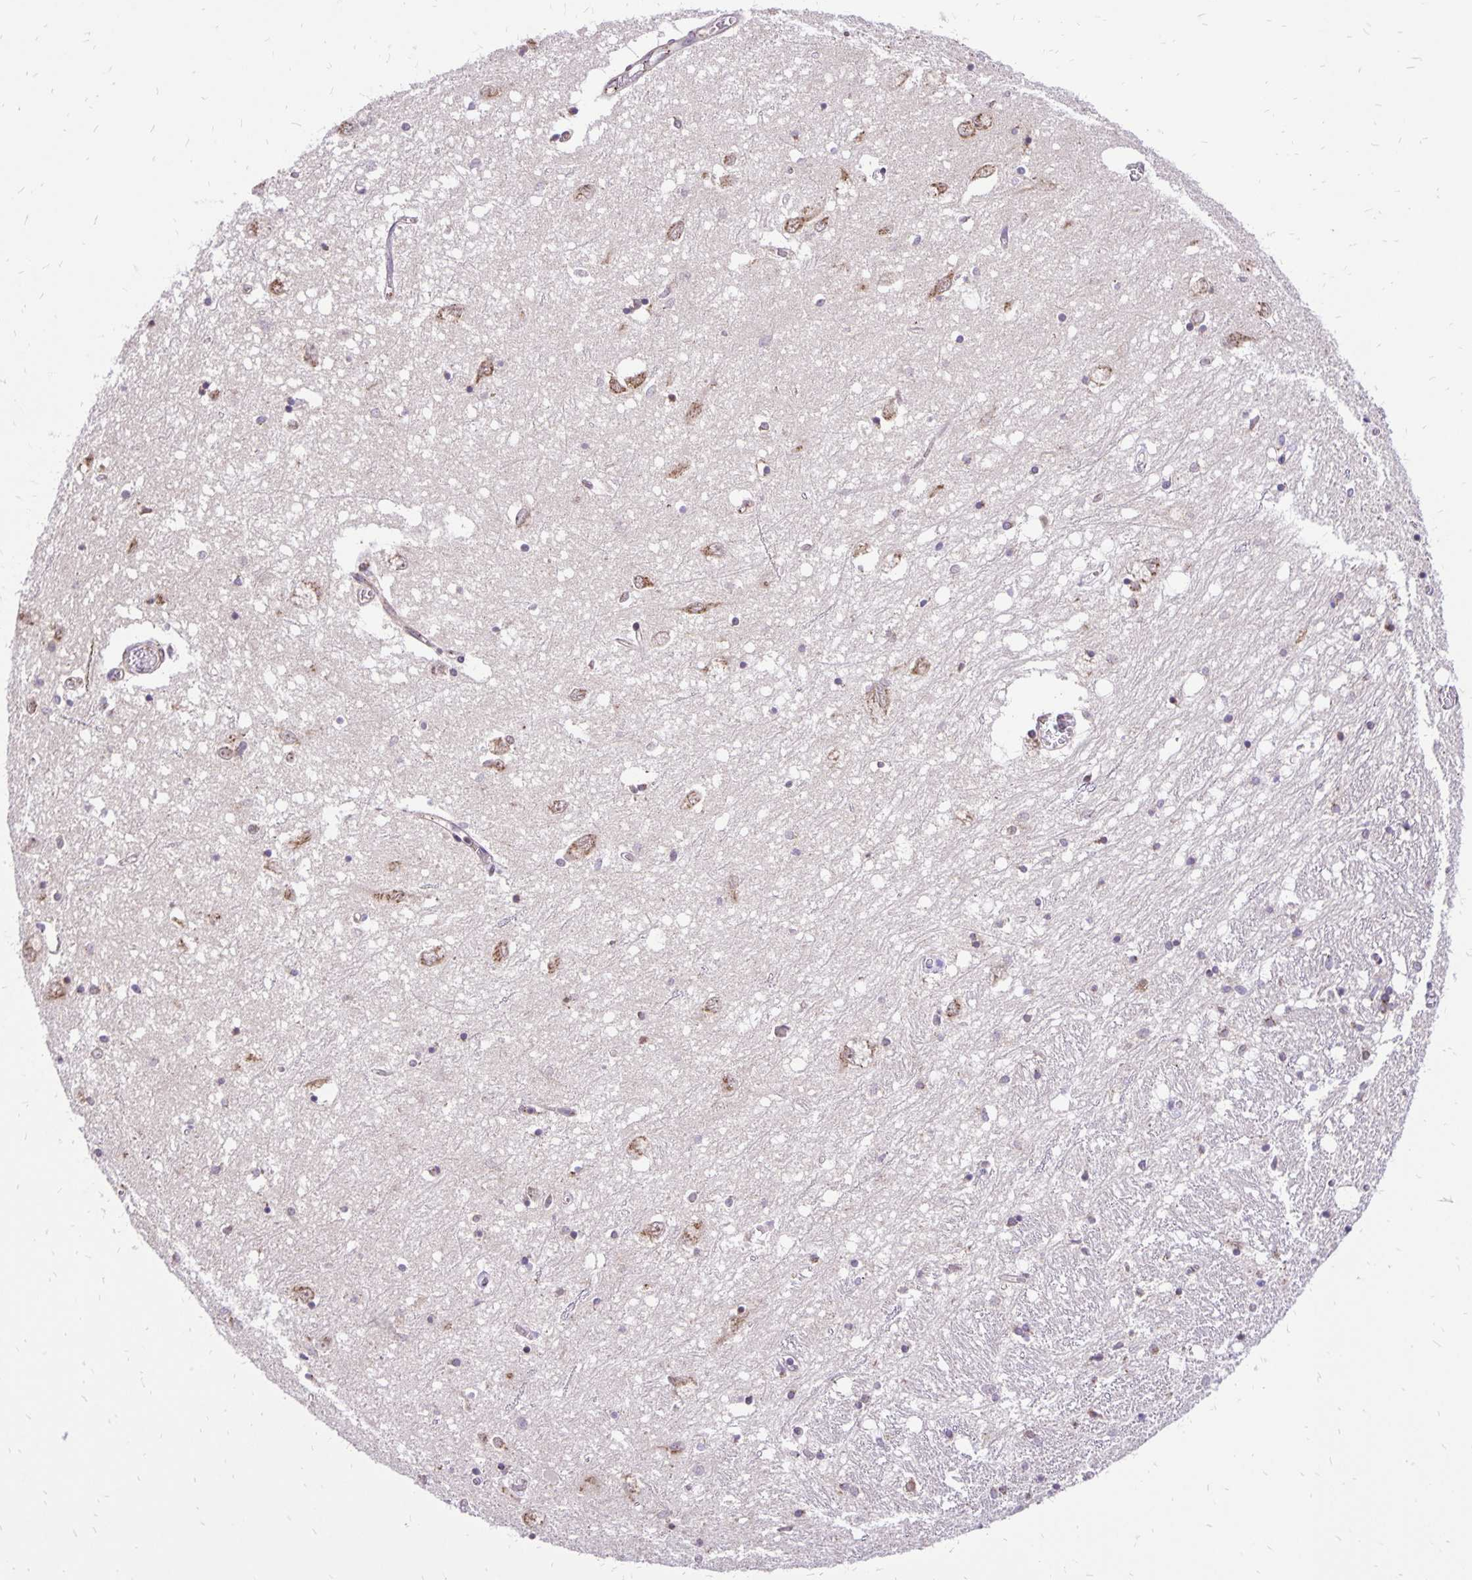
{"staining": {"intensity": "negative", "quantity": "none", "location": "none"}, "tissue": "caudate", "cell_type": "Glial cells", "image_type": "normal", "snomed": [{"axis": "morphology", "description": "Normal tissue, NOS"}, {"axis": "topography", "description": "Lateral ventricle wall"}], "caption": "This is a photomicrograph of IHC staining of normal caudate, which shows no staining in glial cells.", "gene": "GOLGA5", "patient": {"sex": "male", "age": 70}}